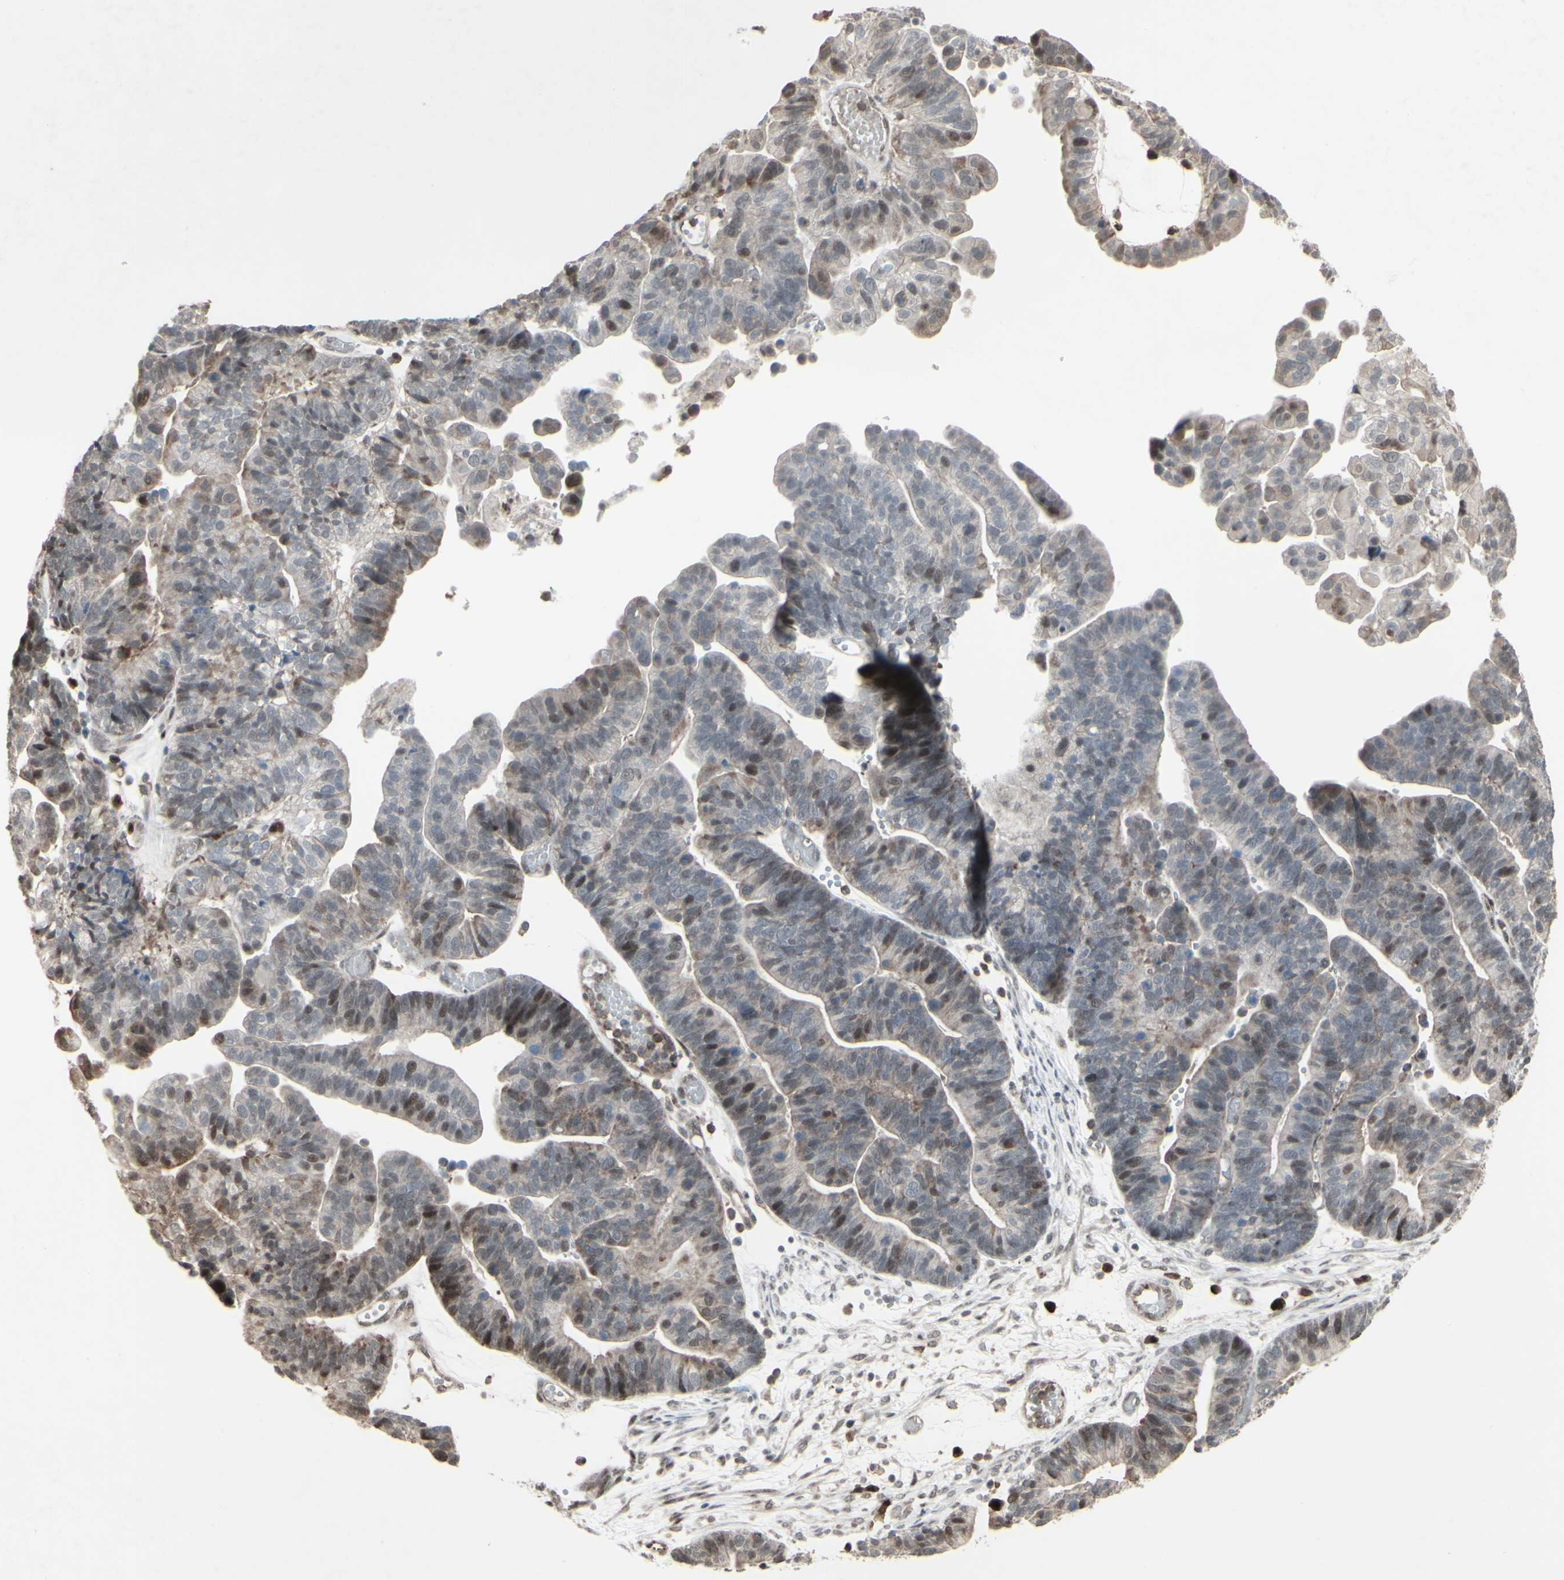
{"staining": {"intensity": "moderate", "quantity": "<25%", "location": "nuclear"}, "tissue": "ovarian cancer", "cell_type": "Tumor cells", "image_type": "cancer", "snomed": [{"axis": "morphology", "description": "Cystadenocarcinoma, serous, NOS"}, {"axis": "topography", "description": "Ovary"}], "caption": "Brown immunohistochemical staining in human ovarian serous cystadenocarcinoma displays moderate nuclear expression in approximately <25% of tumor cells.", "gene": "CD33", "patient": {"sex": "female", "age": 56}}